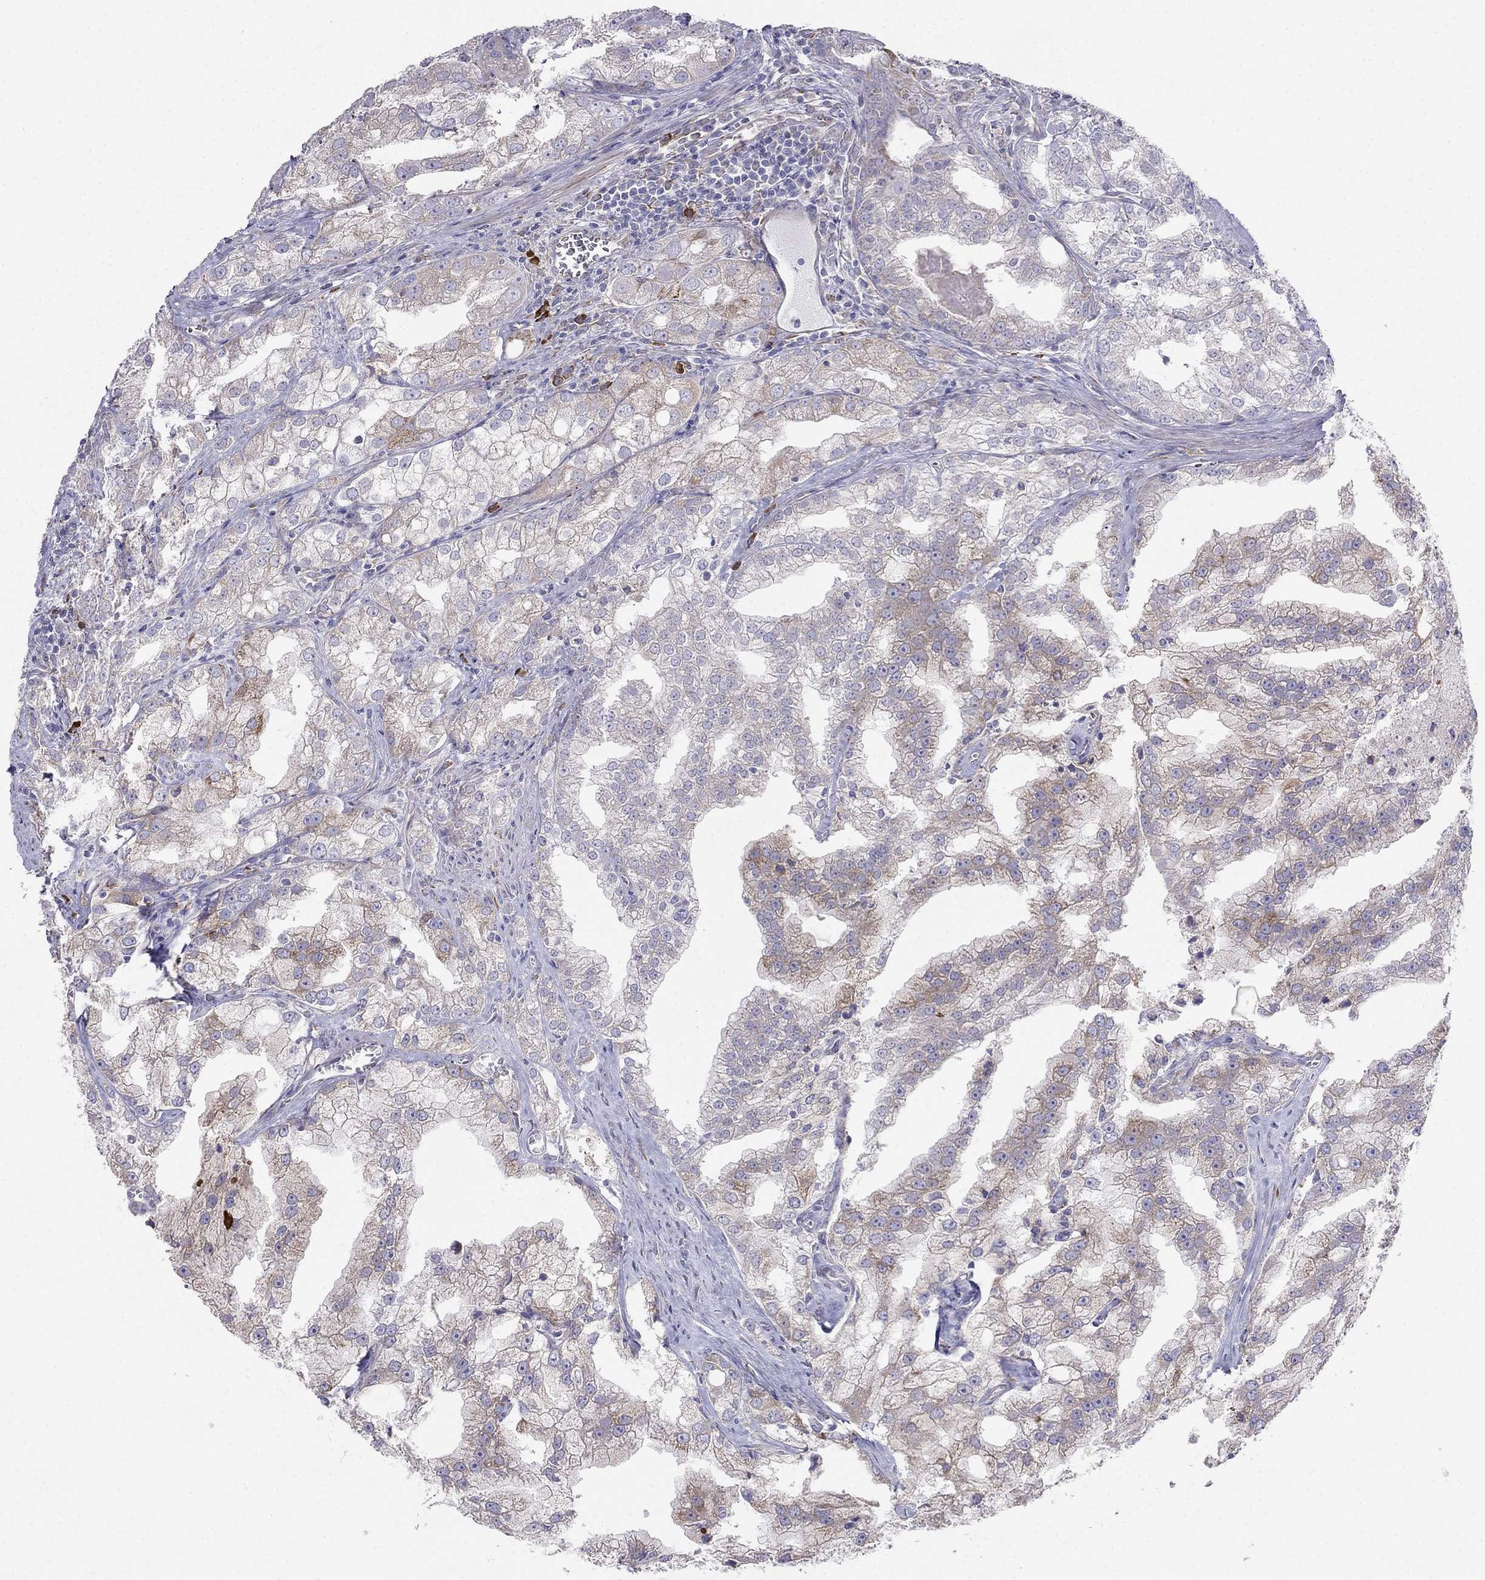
{"staining": {"intensity": "moderate", "quantity": "<25%", "location": "cytoplasmic/membranous"}, "tissue": "prostate cancer", "cell_type": "Tumor cells", "image_type": "cancer", "snomed": [{"axis": "morphology", "description": "Adenocarcinoma, NOS"}, {"axis": "topography", "description": "Prostate"}], "caption": "Adenocarcinoma (prostate) stained for a protein (brown) displays moderate cytoplasmic/membranous positive positivity in approximately <25% of tumor cells.", "gene": "LONRF2", "patient": {"sex": "male", "age": 70}}